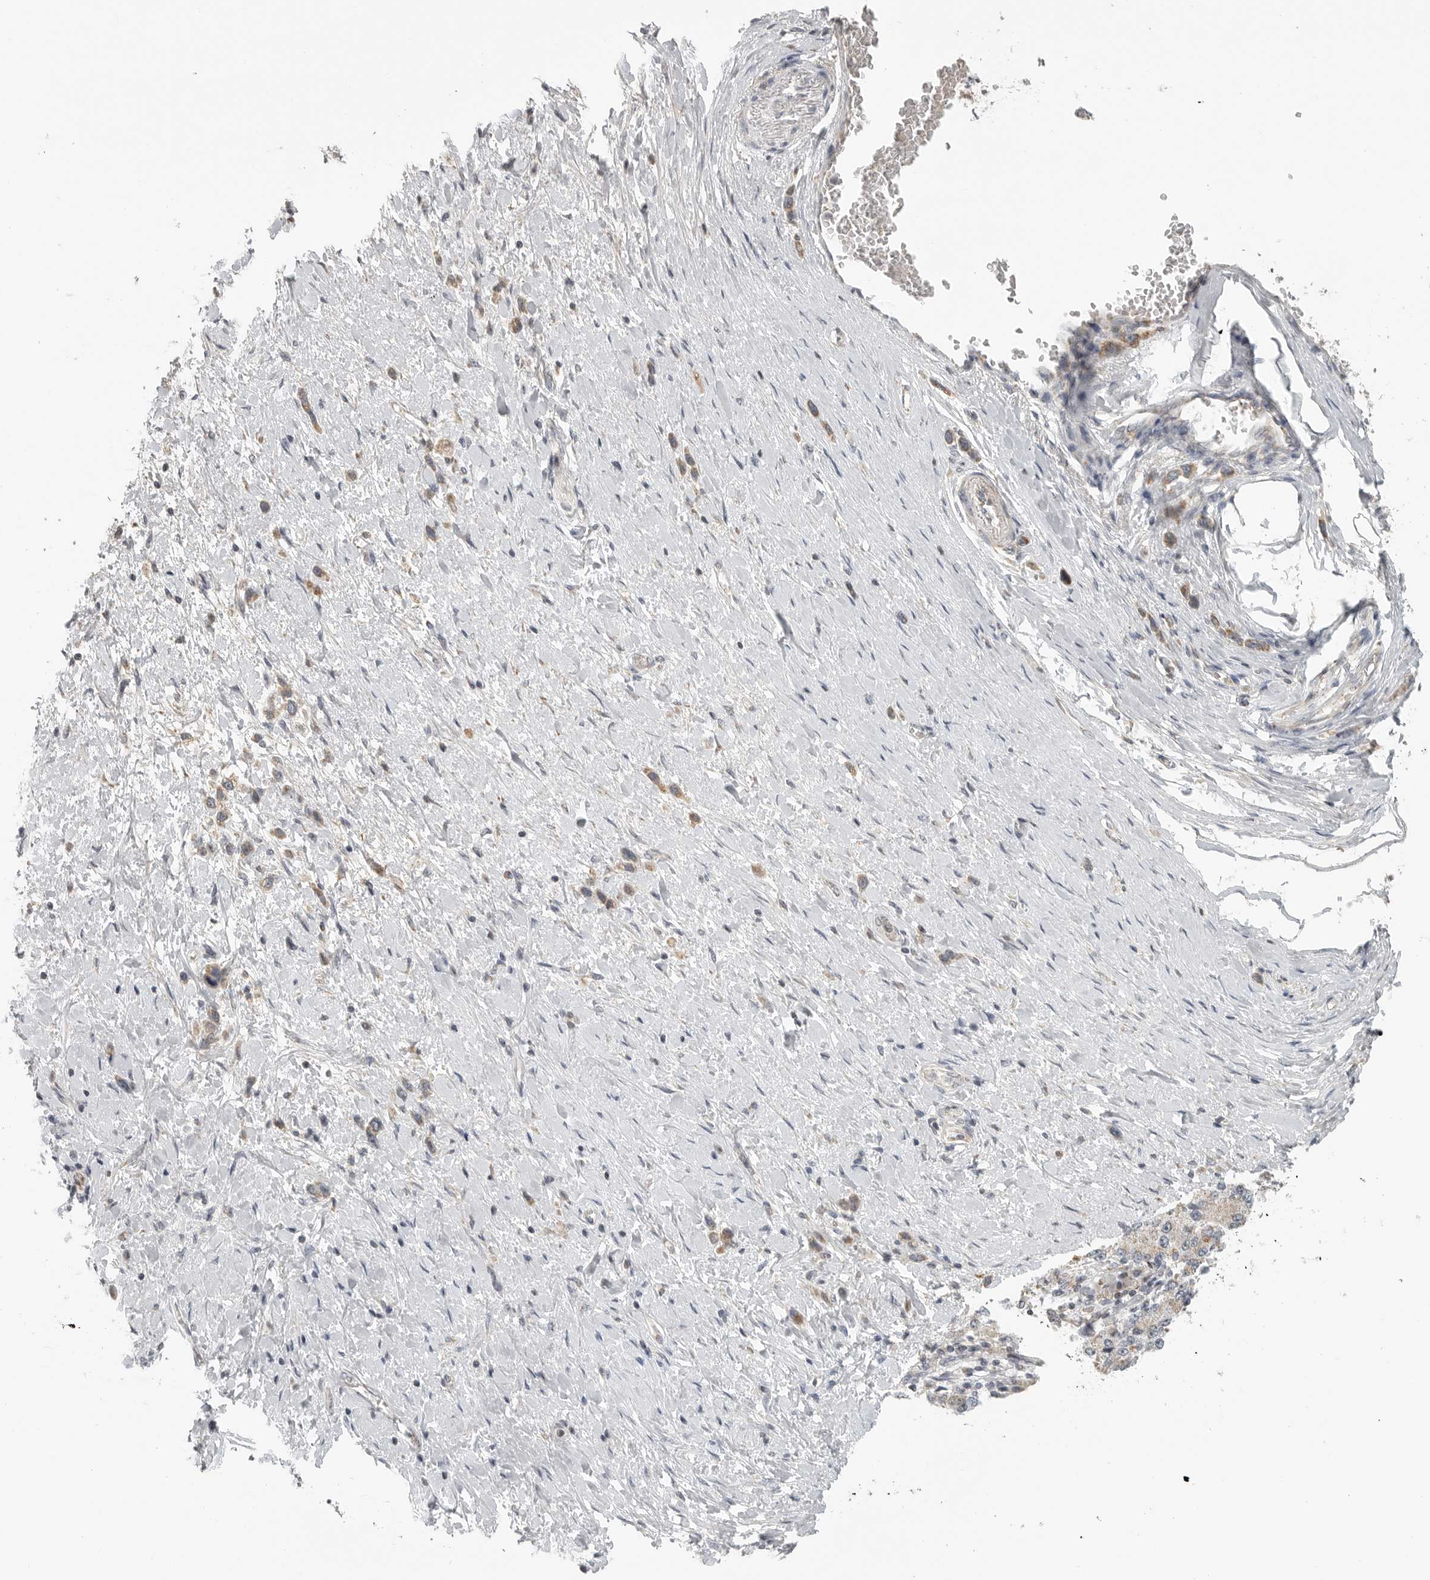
{"staining": {"intensity": "weak", "quantity": ">75%", "location": "cytoplasmic/membranous"}, "tissue": "stomach cancer", "cell_type": "Tumor cells", "image_type": "cancer", "snomed": [{"axis": "morphology", "description": "Adenocarcinoma, NOS"}, {"axis": "topography", "description": "Stomach"}], "caption": "Protein staining of stomach cancer (adenocarcinoma) tissue demonstrates weak cytoplasmic/membranous expression in approximately >75% of tumor cells. The protein of interest is stained brown, and the nuclei are stained in blue (DAB (3,3'-diaminobenzidine) IHC with brightfield microscopy, high magnification).", "gene": "RXFP3", "patient": {"sex": "female", "age": 65}}